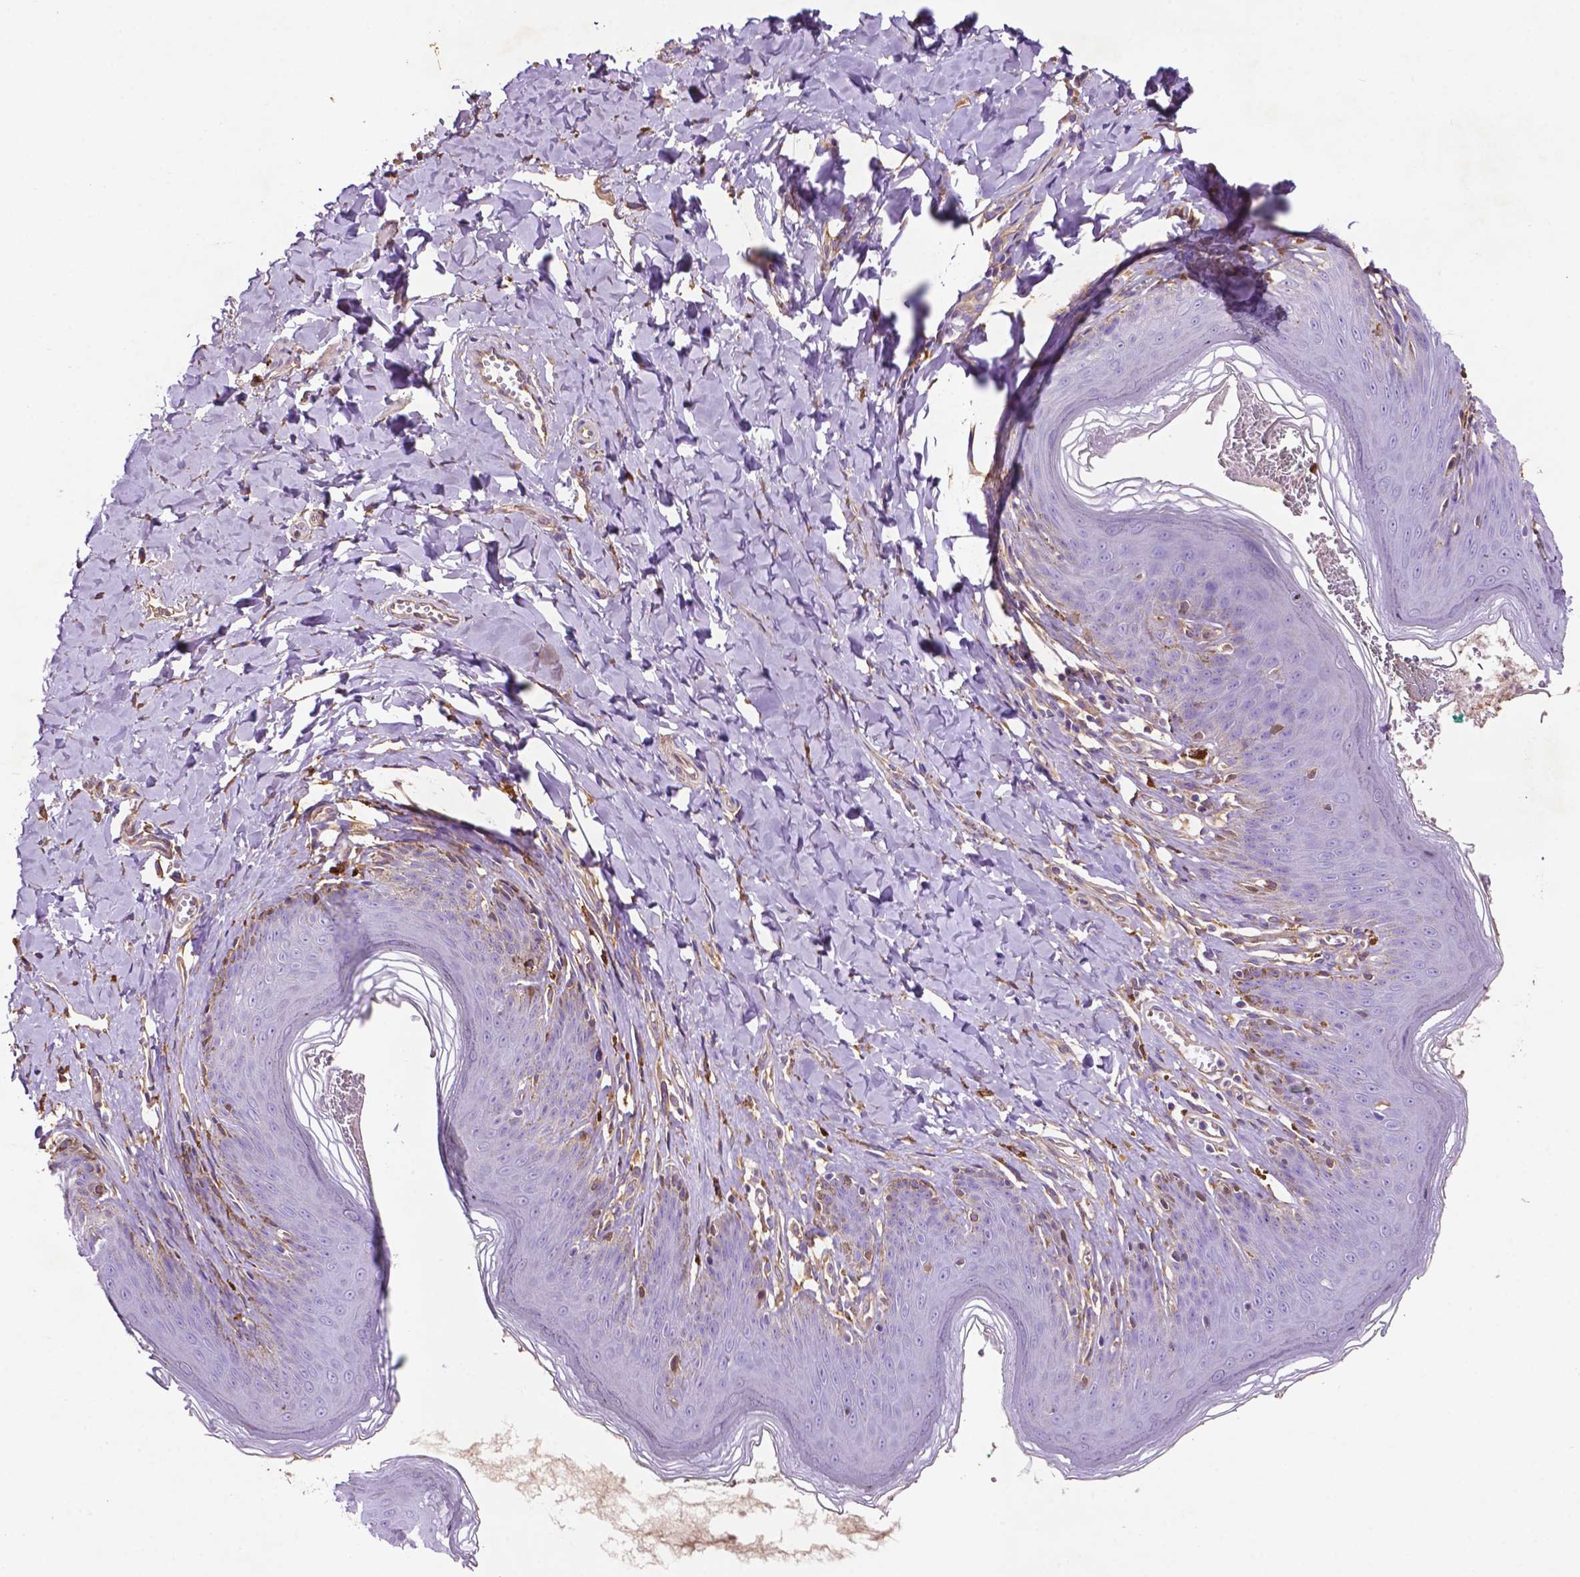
{"staining": {"intensity": "moderate", "quantity": "<25%", "location": "cytoplasmic/membranous"}, "tissue": "skin", "cell_type": "Epidermal cells", "image_type": "normal", "snomed": [{"axis": "morphology", "description": "Normal tissue, NOS"}, {"axis": "topography", "description": "Vulva"}, {"axis": "topography", "description": "Peripheral nerve tissue"}], "caption": "Immunohistochemical staining of unremarkable human skin shows low levels of moderate cytoplasmic/membranous expression in approximately <25% of epidermal cells.", "gene": "GDPD5", "patient": {"sex": "female", "age": 66}}